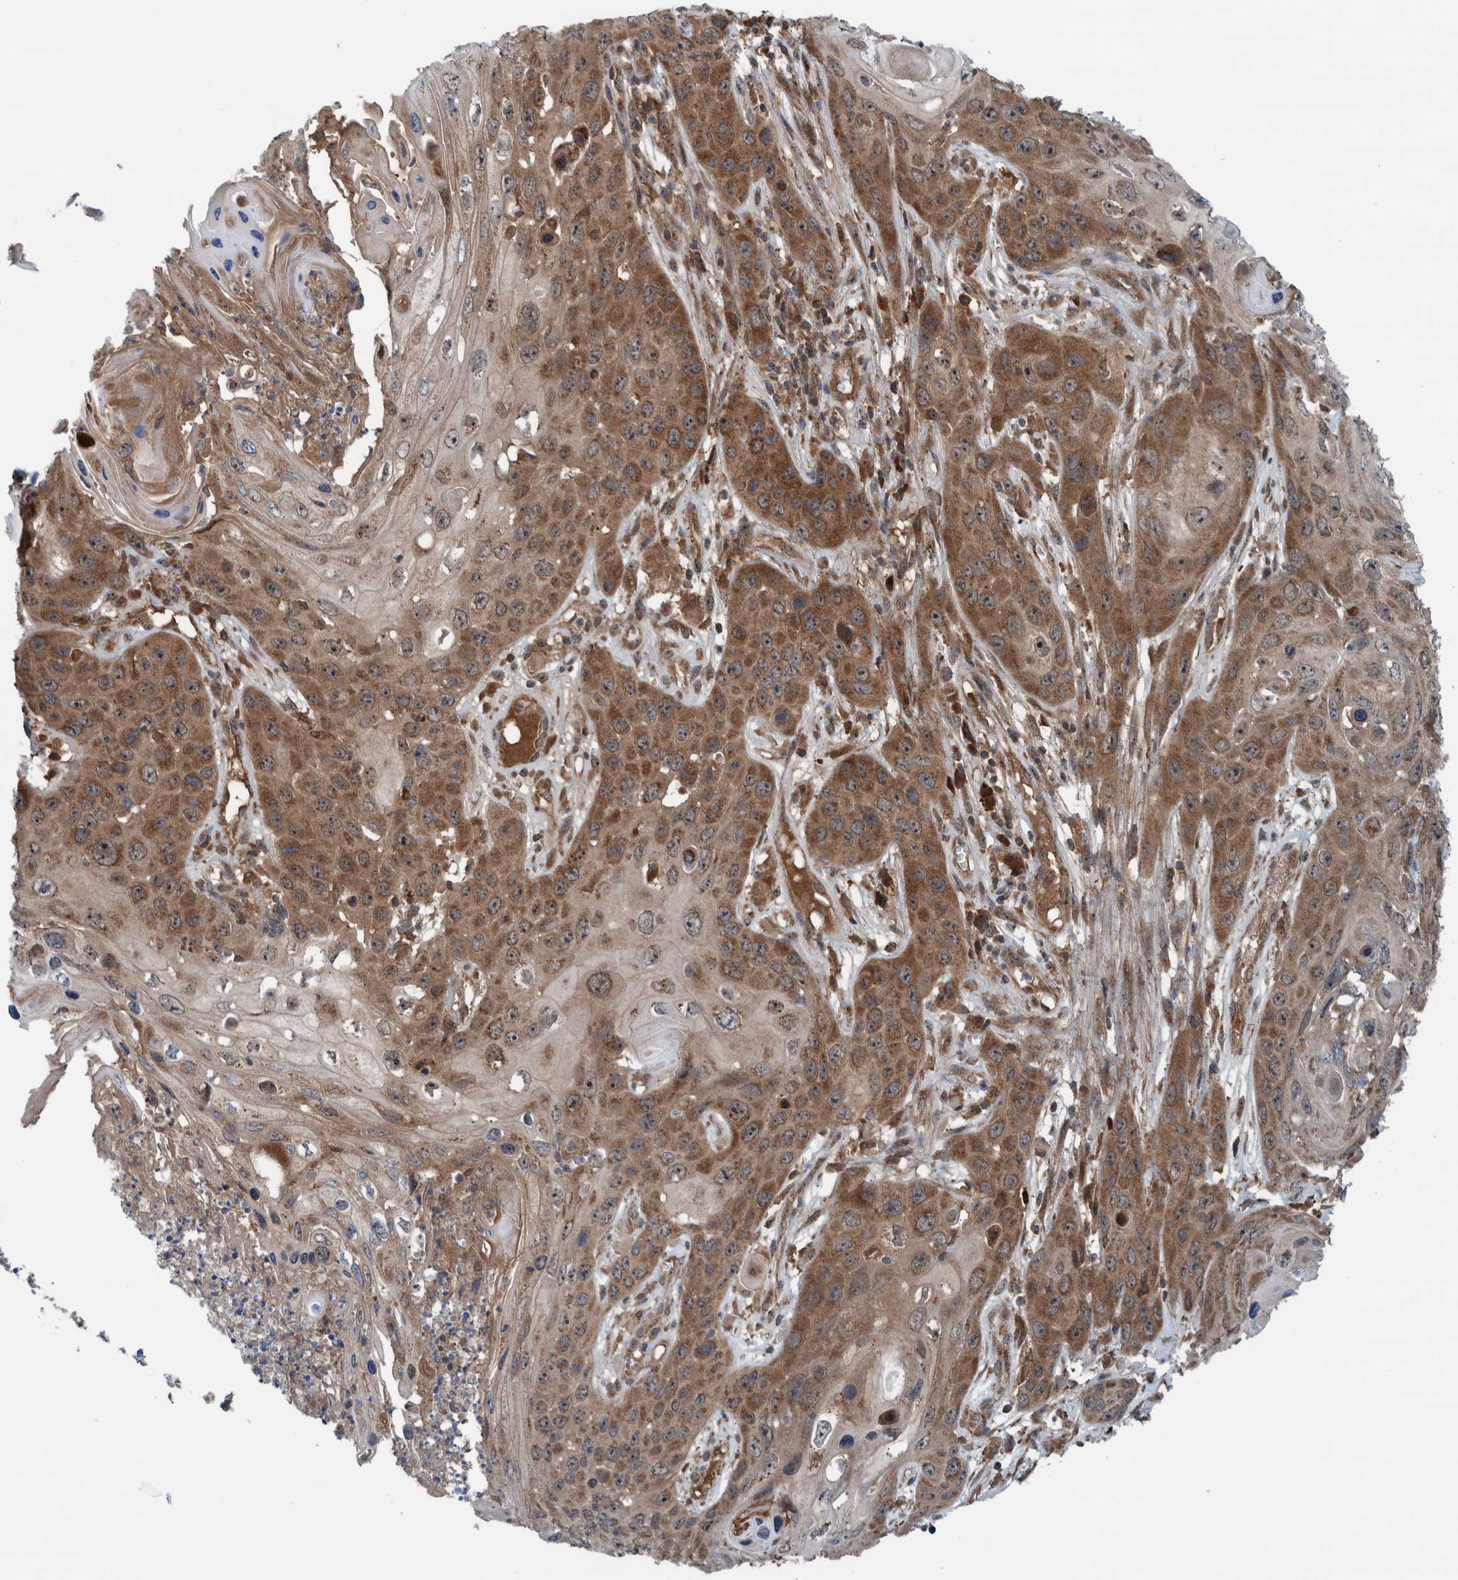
{"staining": {"intensity": "moderate", "quantity": ">75%", "location": "cytoplasmic/membranous"}, "tissue": "skin cancer", "cell_type": "Tumor cells", "image_type": "cancer", "snomed": [{"axis": "morphology", "description": "Squamous cell carcinoma, NOS"}, {"axis": "topography", "description": "Skin"}], "caption": "This is a micrograph of immunohistochemistry staining of skin squamous cell carcinoma, which shows moderate staining in the cytoplasmic/membranous of tumor cells.", "gene": "CUEDC1", "patient": {"sex": "male", "age": 55}}